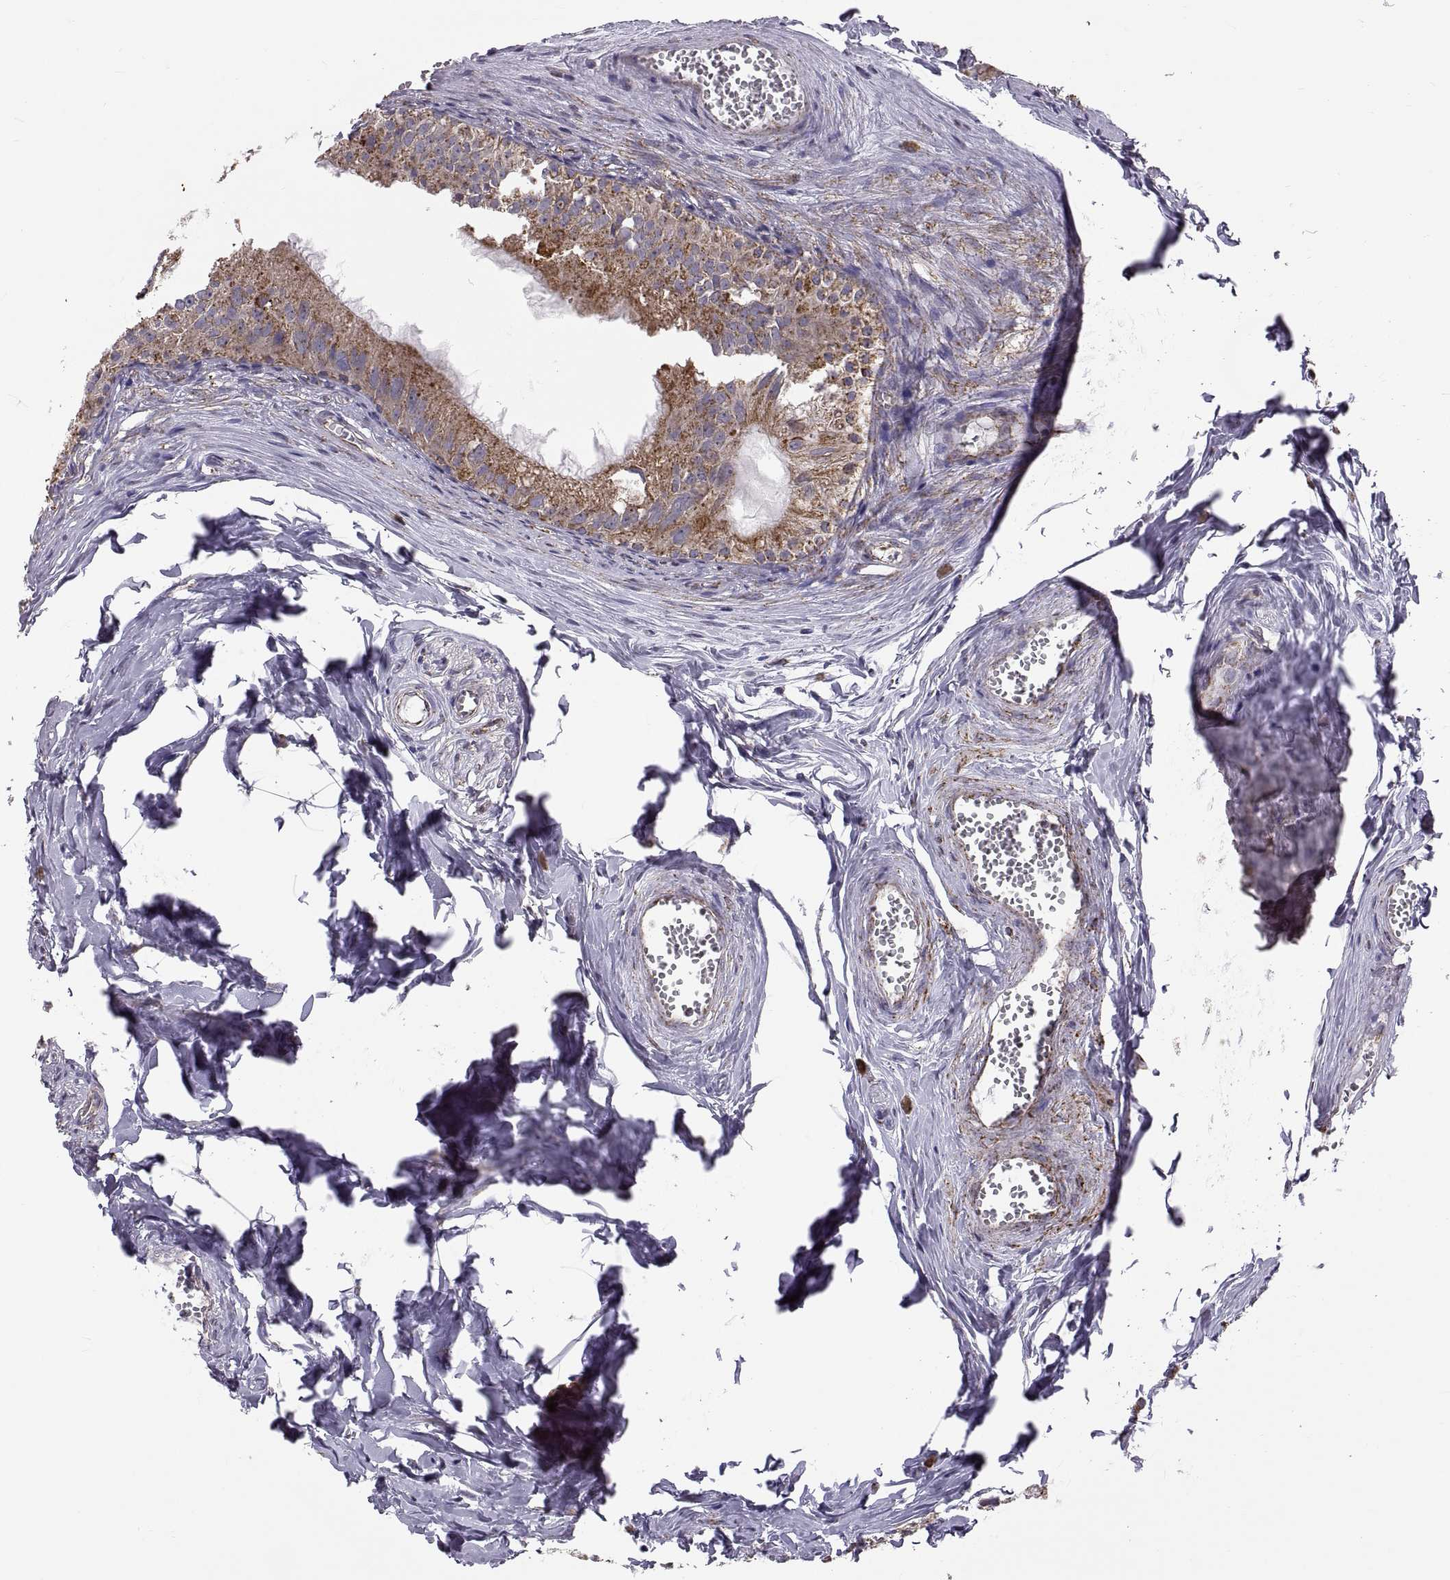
{"staining": {"intensity": "strong", "quantity": ">75%", "location": "cytoplasmic/membranous"}, "tissue": "epididymis", "cell_type": "Glandular cells", "image_type": "normal", "snomed": [{"axis": "morphology", "description": "Normal tissue, NOS"}, {"axis": "topography", "description": "Epididymis"}], "caption": "Epididymis stained with IHC reveals strong cytoplasmic/membranous staining in approximately >75% of glandular cells.", "gene": "ARSD", "patient": {"sex": "male", "age": 45}}